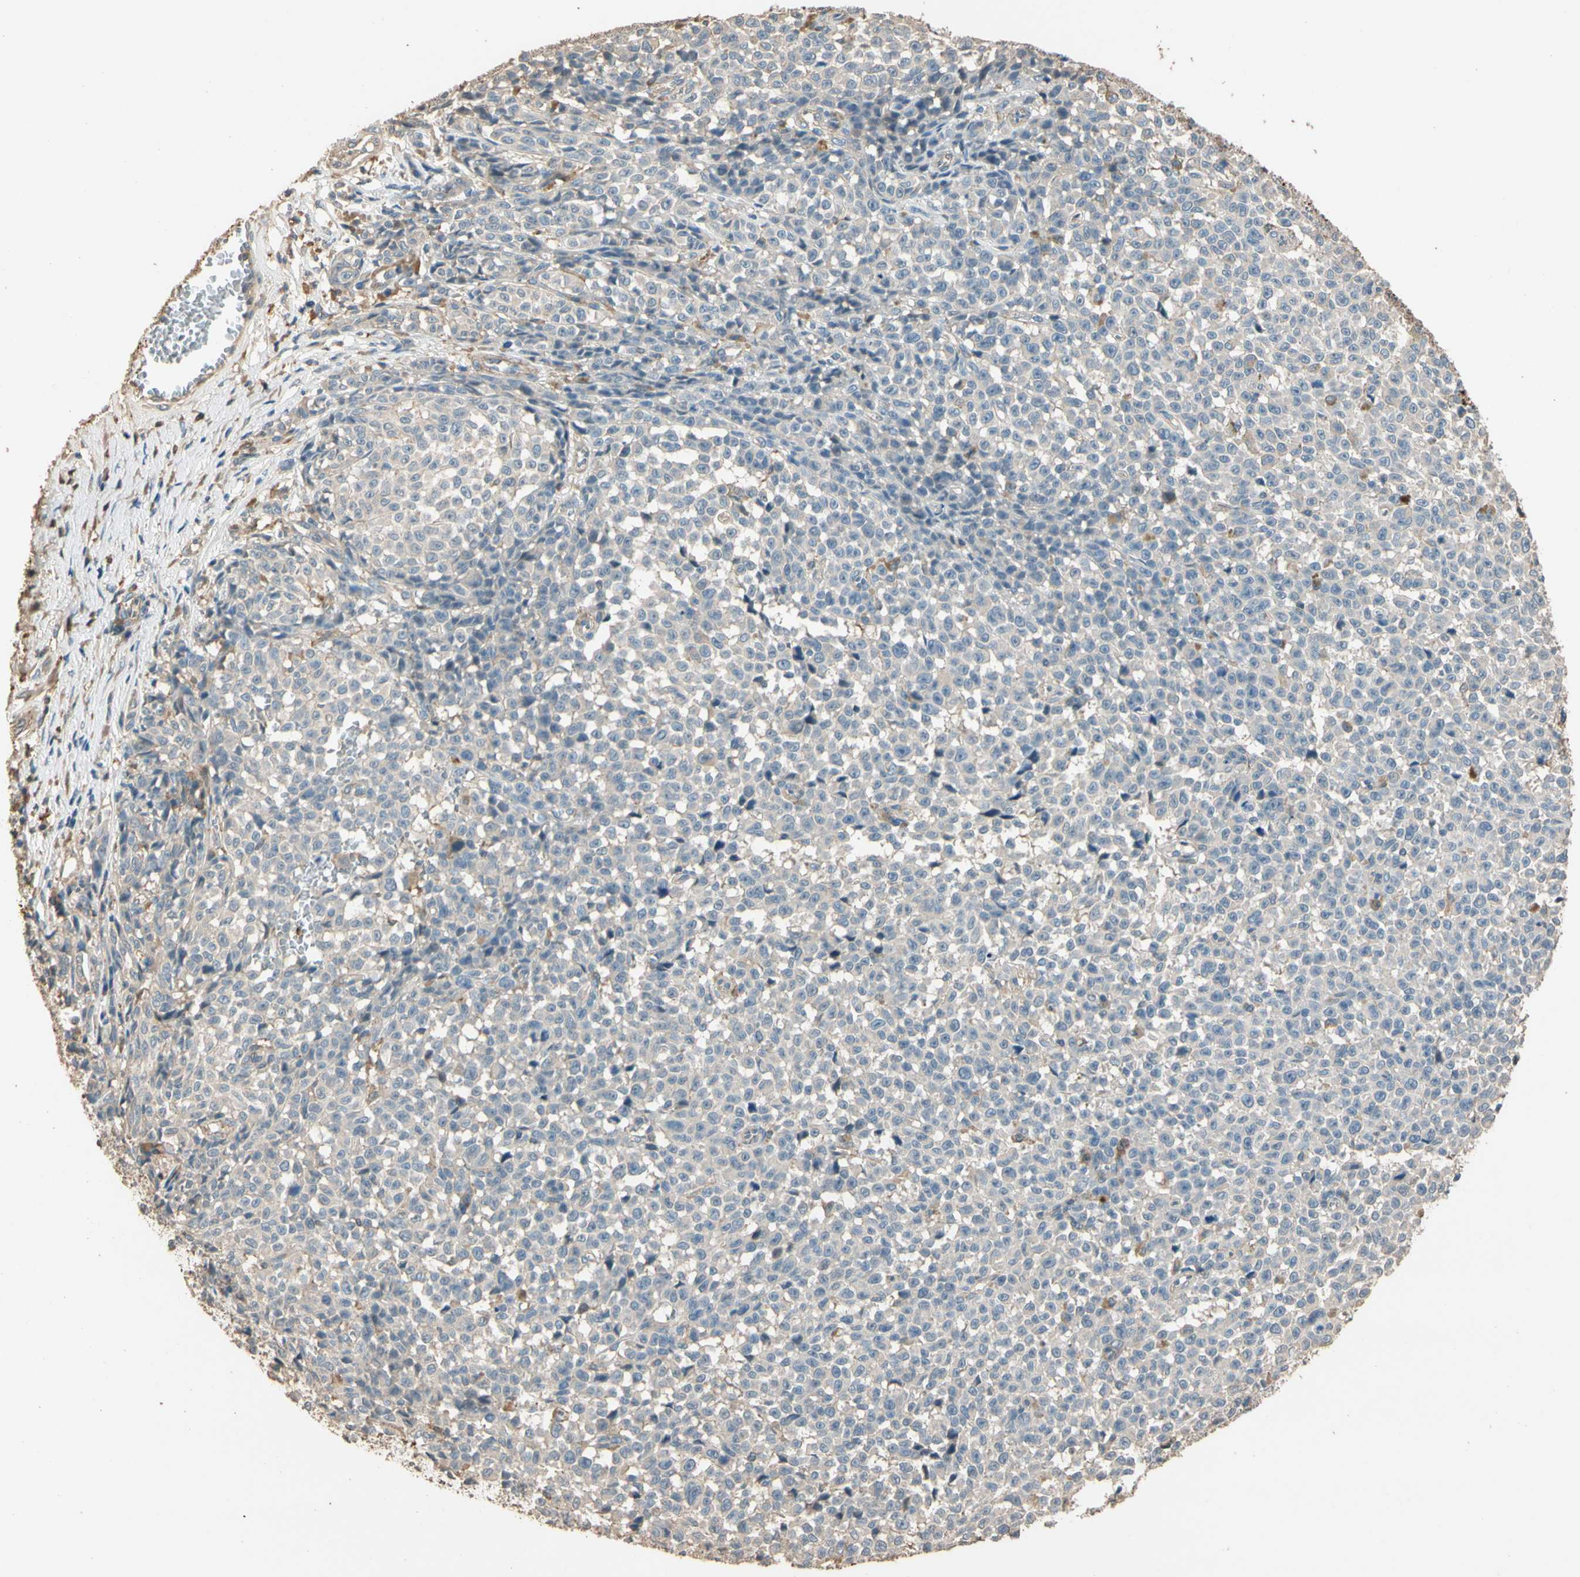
{"staining": {"intensity": "weak", "quantity": "<25%", "location": "cytoplasmic/membranous"}, "tissue": "melanoma", "cell_type": "Tumor cells", "image_type": "cancer", "snomed": [{"axis": "morphology", "description": "Malignant melanoma, NOS"}, {"axis": "topography", "description": "Skin"}], "caption": "Immunohistochemical staining of human malignant melanoma reveals no significant expression in tumor cells.", "gene": "CDH6", "patient": {"sex": "female", "age": 82}}